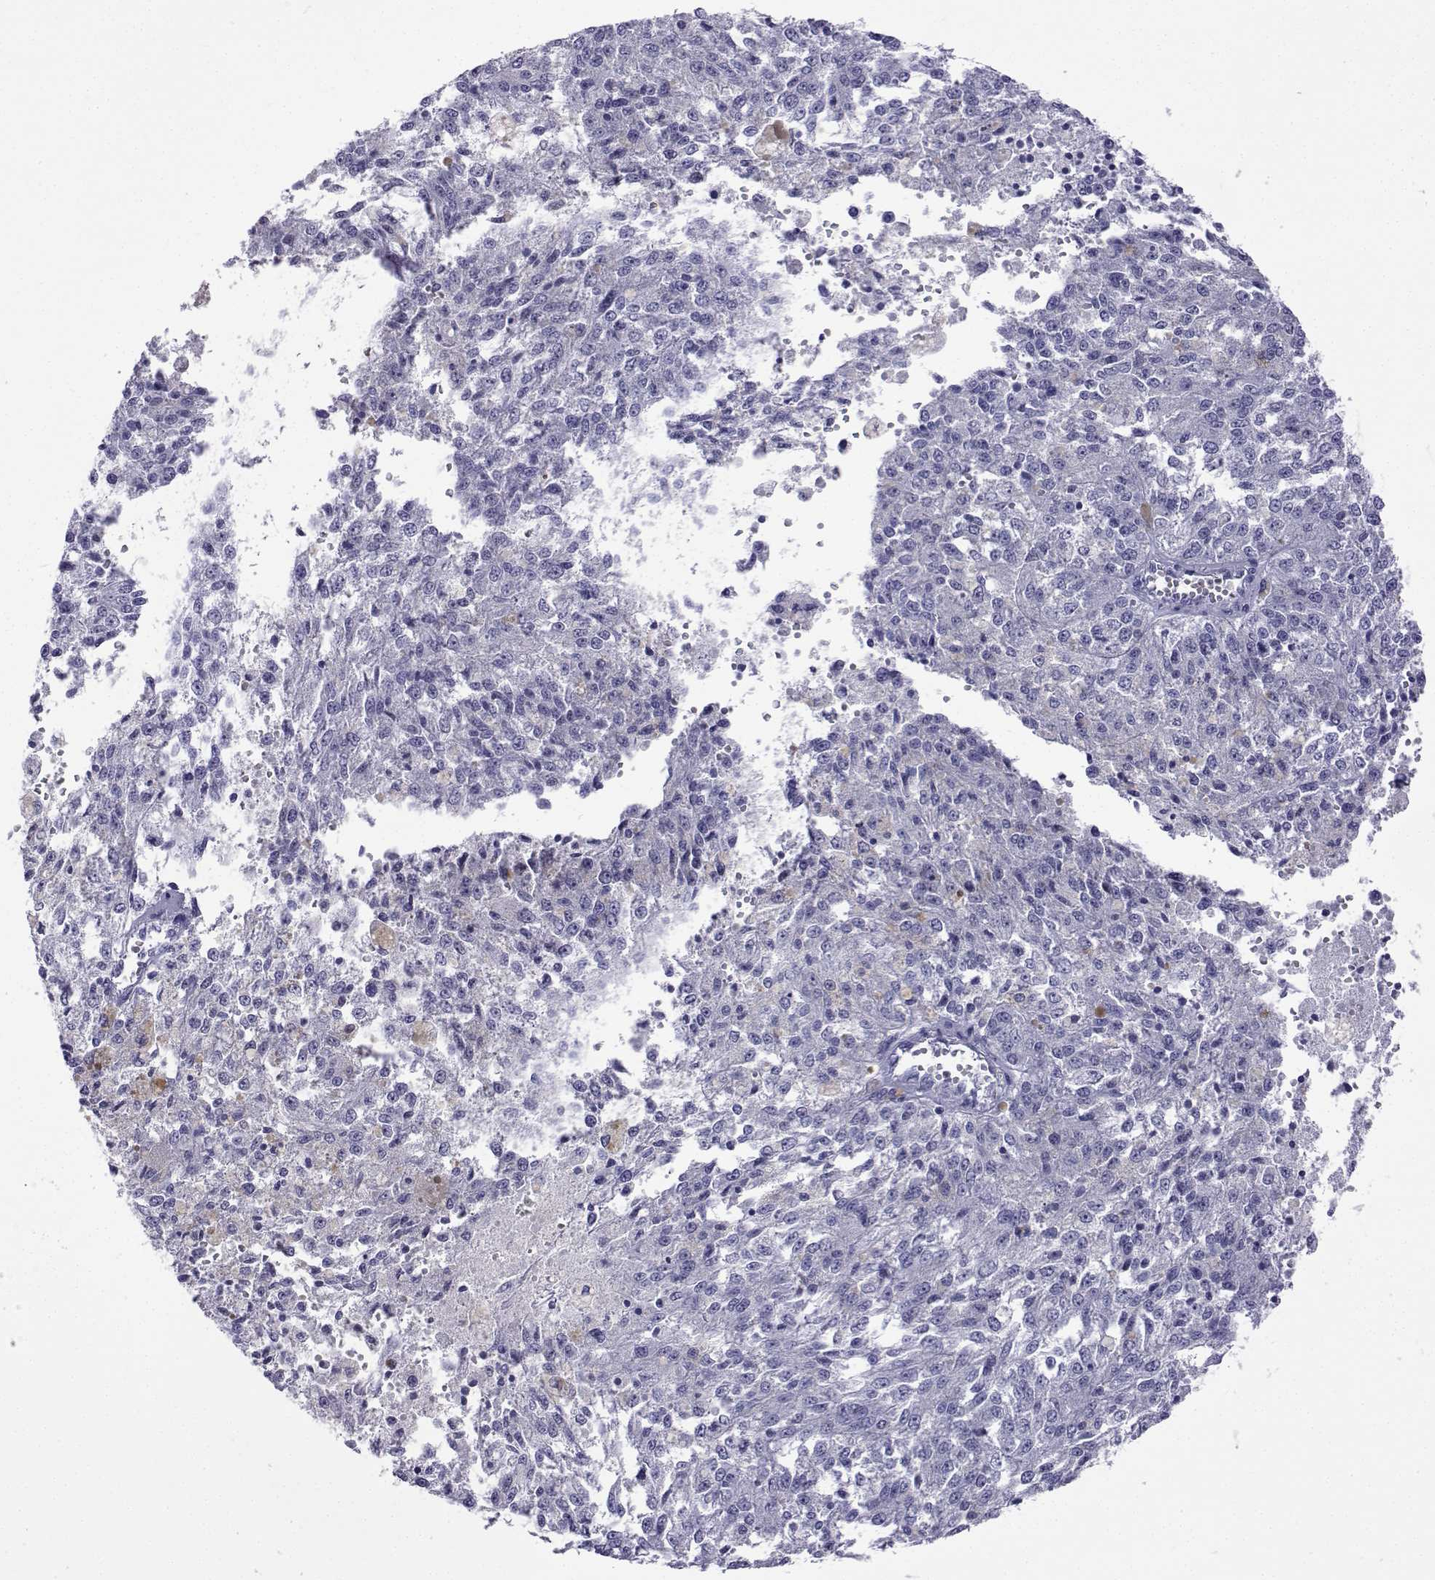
{"staining": {"intensity": "negative", "quantity": "none", "location": "none"}, "tissue": "melanoma", "cell_type": "Tumor cells", "image_type": "cancer", "snomed": [{"axis": "morphology", "description": "Malignant melanoma, Metastatic site"}, {"axis": "topography", "description": "Lymph node"}], "caption": "This histopathology image is of malignant melanoma (metastatic site) stained with immunohistochemistry (IHC) to label a protein in brown with the nuclei are counter-stained blue. There is no expression in tumor cells.", "gene": "ACTL7A", "patient": {"sex": "female", "age": 64}}